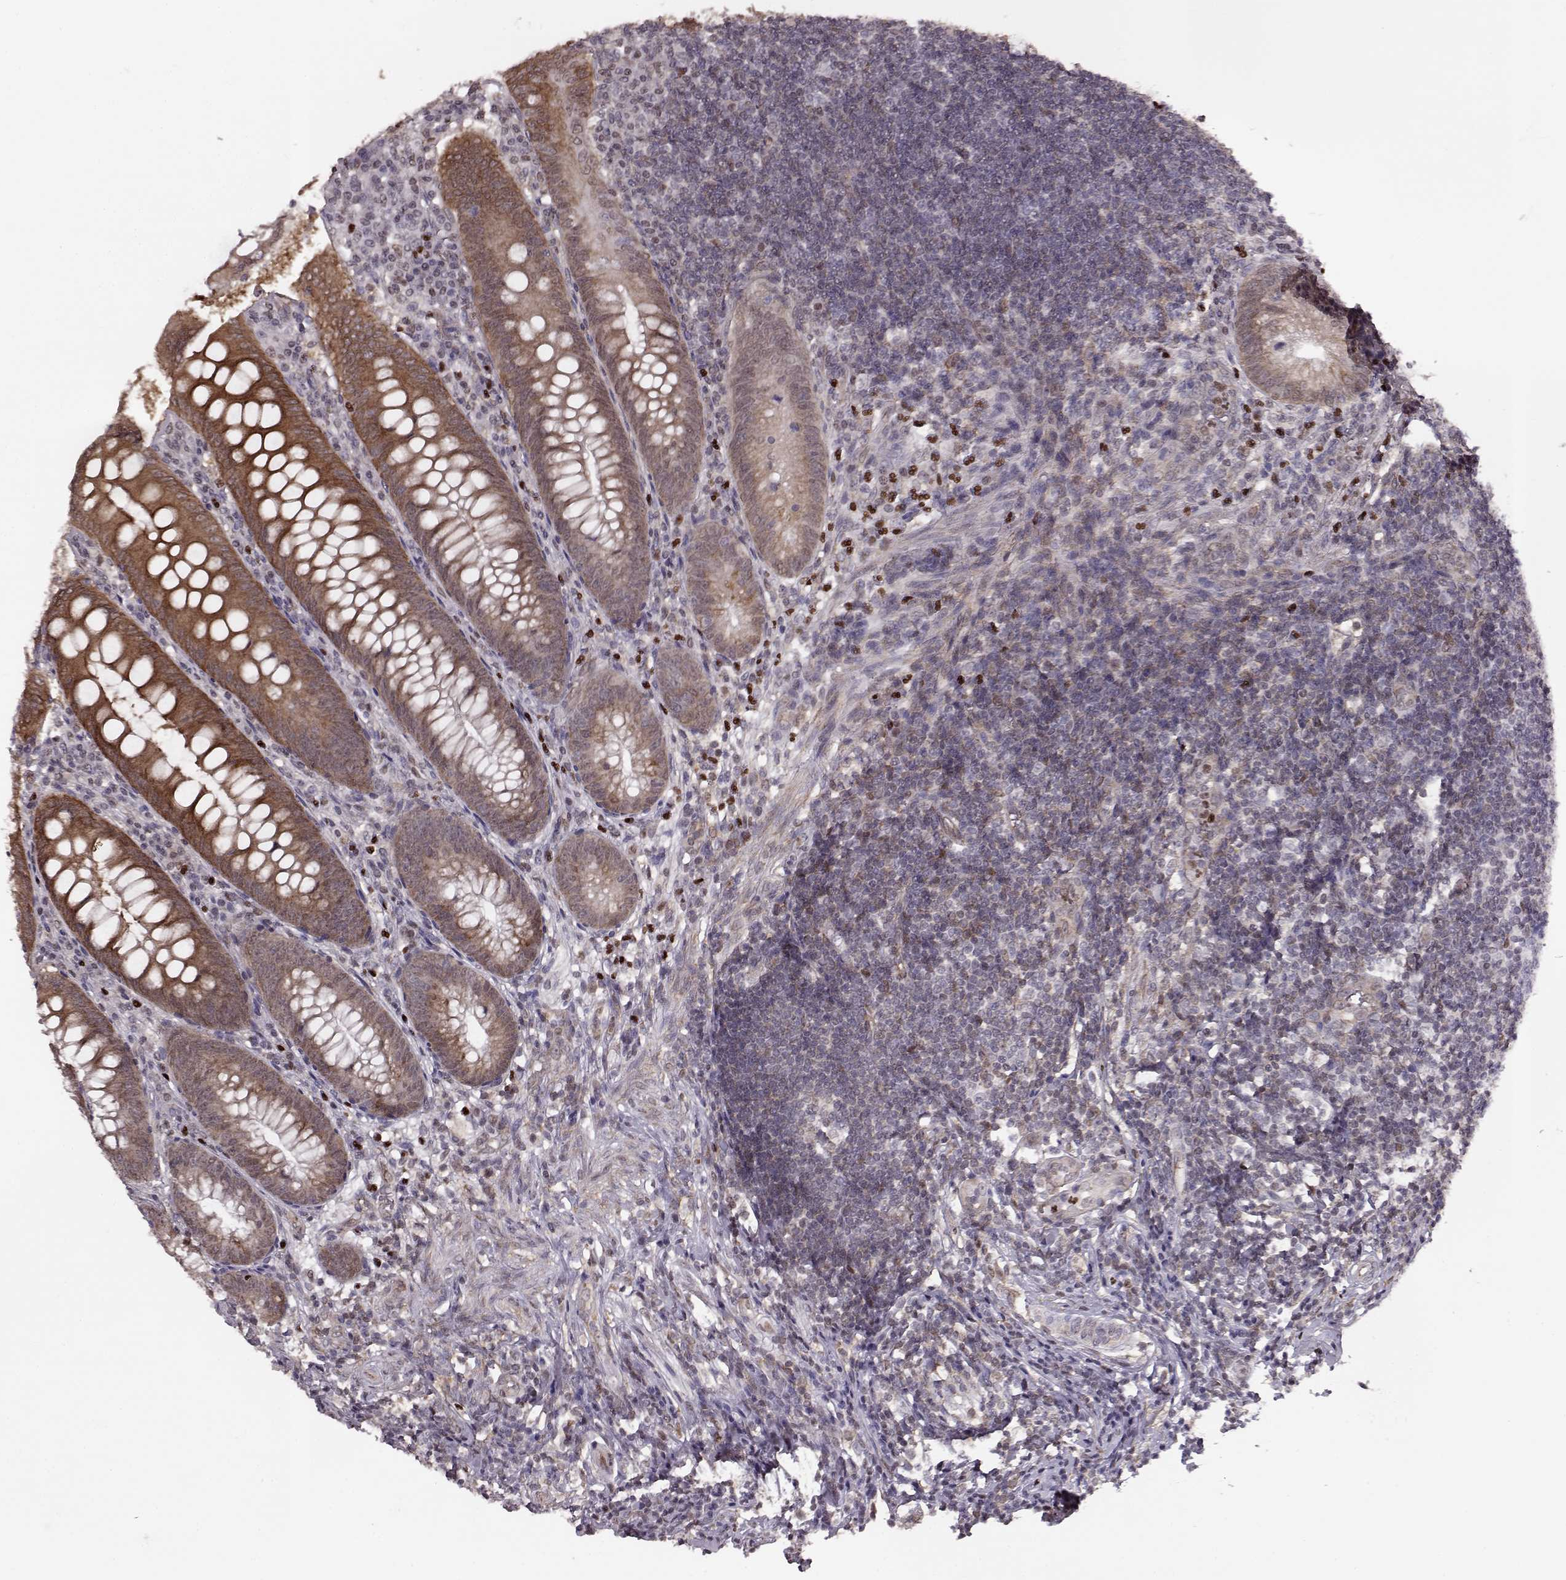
{"staining": {"intensity": "moderate", "quantity": "25%-75%", "location": "cytoplasmic/membranous"}, "tissue": "appendix", "cell_type": "Glandular cells", "image_type": "normal", "snomed": [{"axis": "morphology", "description": "Normal tissue, NOS"}, {"axis": "morphology", "description": "Inflammation, NOS"}, {"axis": "topography", "description": "Appendix"}], "caption": "Protein expression analysis of unremarkable appendix shows moderate cytoplasmic/membranous expression in approximately 25%-75% of glandular cells. (Brightfield microscopy of DAB IHC at high magnification).", "gene": "KLF6", "patient": {"sex": "male", "age": 16}}